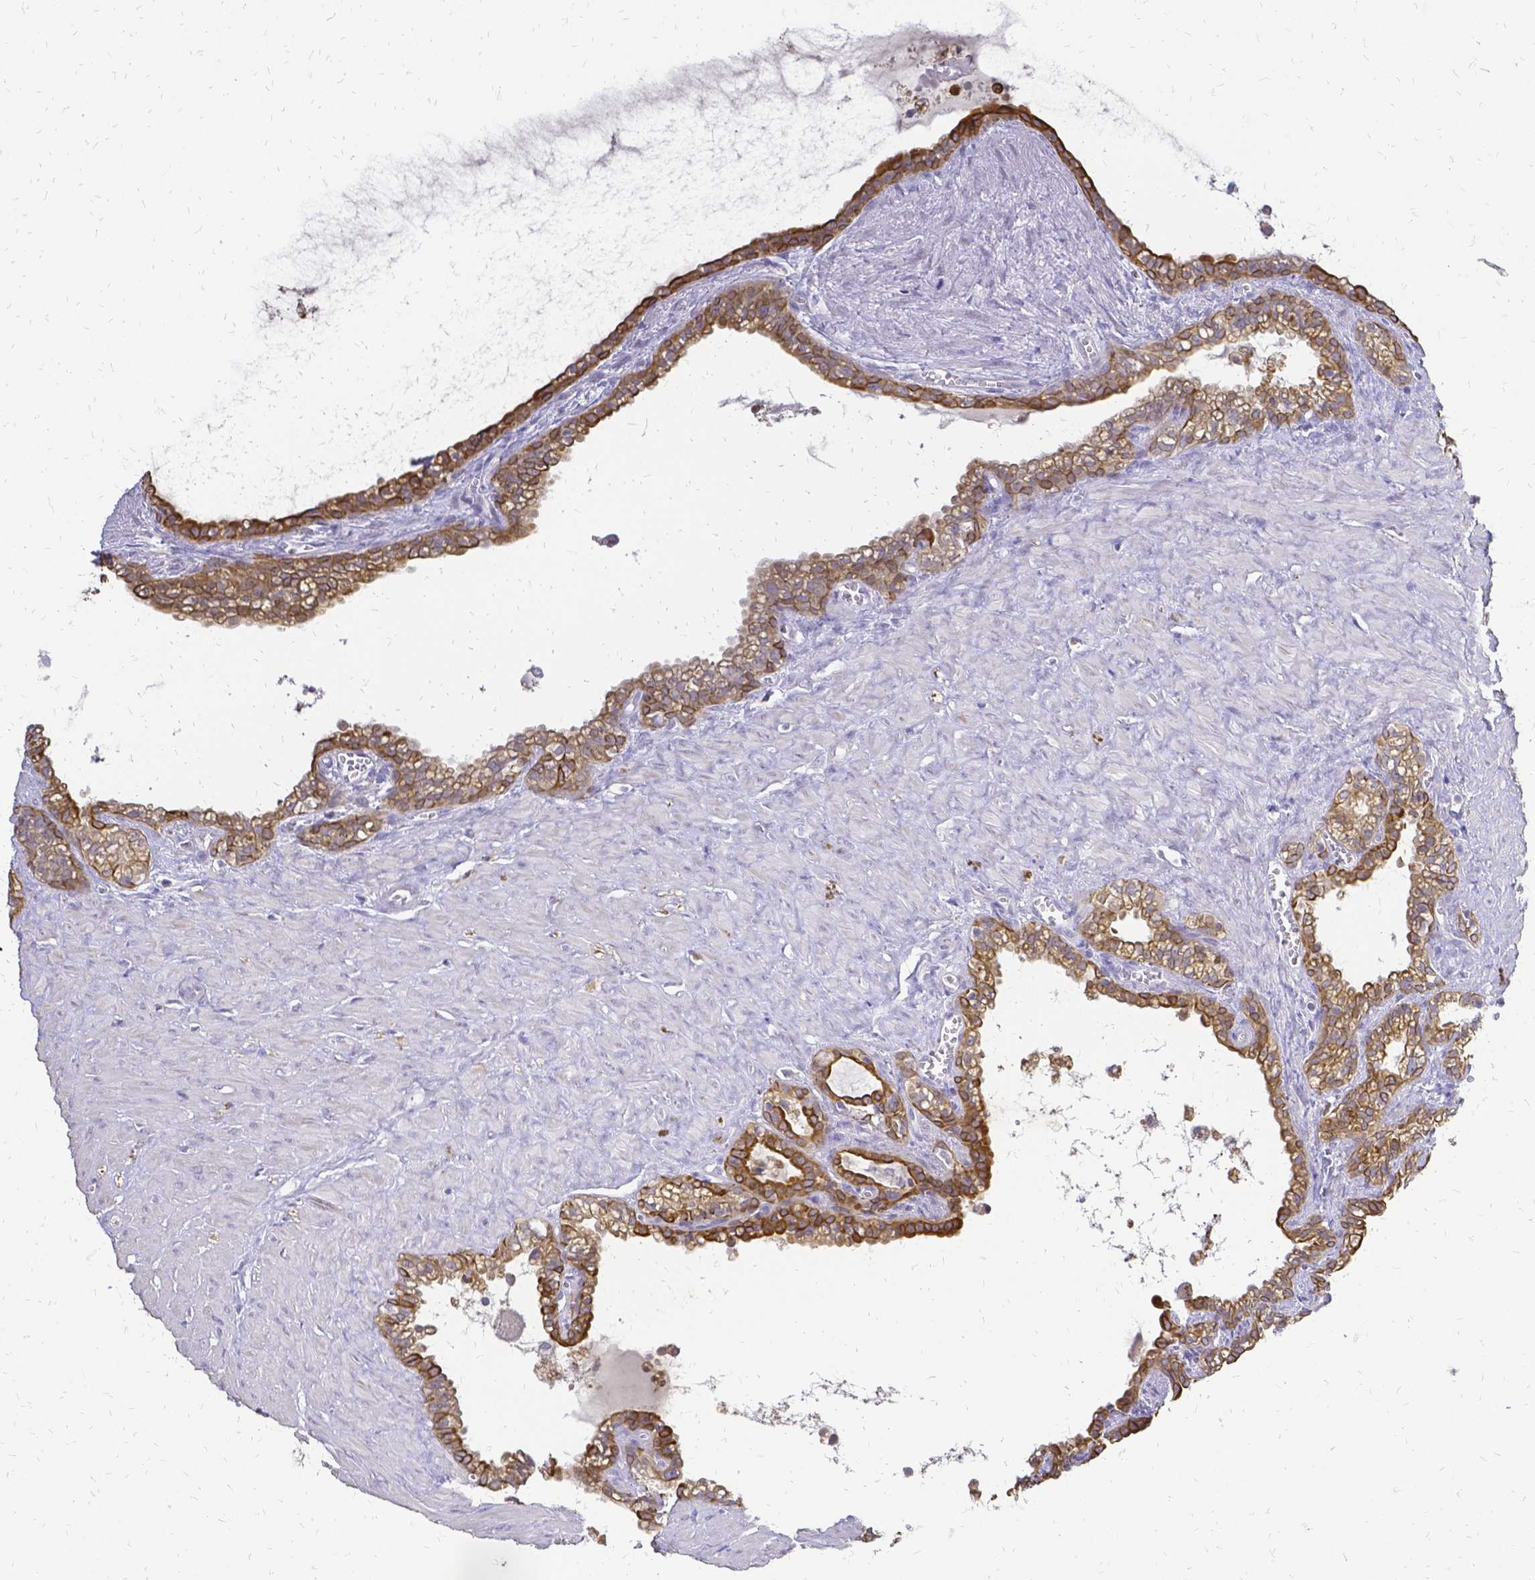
{"staining": {"intensity": "moderate", "quantity": ">75%", "location": "cytoplasmic/membranous"}, "tissue": "seminal vesicle", "cell_type": "Glandular cells", "image_type": "normal", "snomed": [{"axis": "morphology", "description": "Normal tissue, NOS"}, {"axis": "topography", "description": "Seminal veicle"}], "caption": "The histopathology image displays immunohistochemical staining of benign seminal vesicle. There is moderate cytoplasmic/membranous positivity is present in approximately >75% of glandular cells. The staining was performed using DAB, with brown indicating positive protein expression. Nuclei are stained blue with hematoxylin.", "gene": "CIB1", "patient": {"sex": "male", "age": 76}}